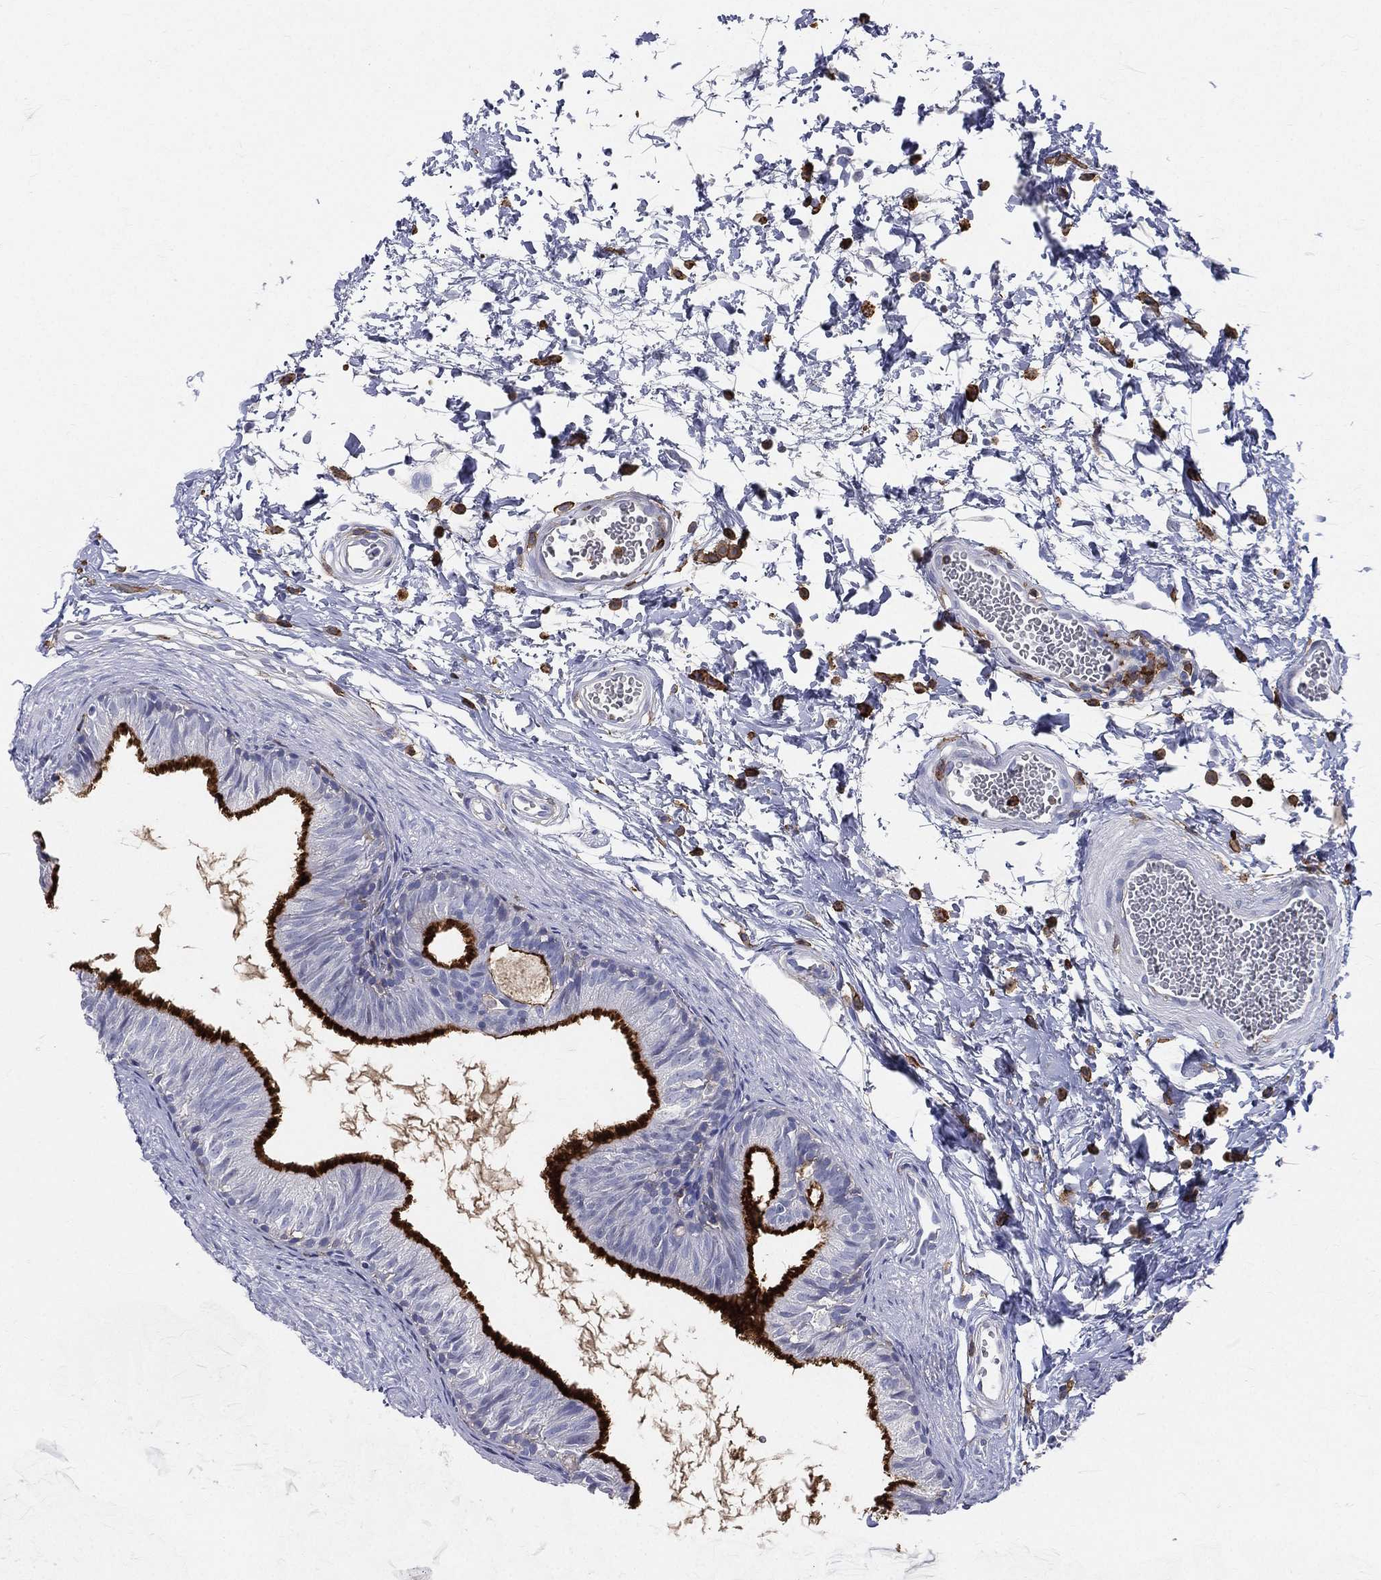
{"staining": {"intensity": "strong", "quantity": "25%-75%", "location": "cytoplasmic/membranous"}, "tissue": "epididymis", "cell_type": "Glandular cells", "image_type": "normal", "snomed": [{"axis": "morphology", "description": "Normal tissue, NOS"}, {"axis": "topography", "description": "Epididymis"}], "caption": "Brown immunohistochemical staining in normal epididymis reveals strong cytoplasmic/membranous expression in approximately 25%-75% of glandular cells. Nuclei are stained in blue.", "gene": "CD33", "patient": {"sex": "male", "age": 22}}